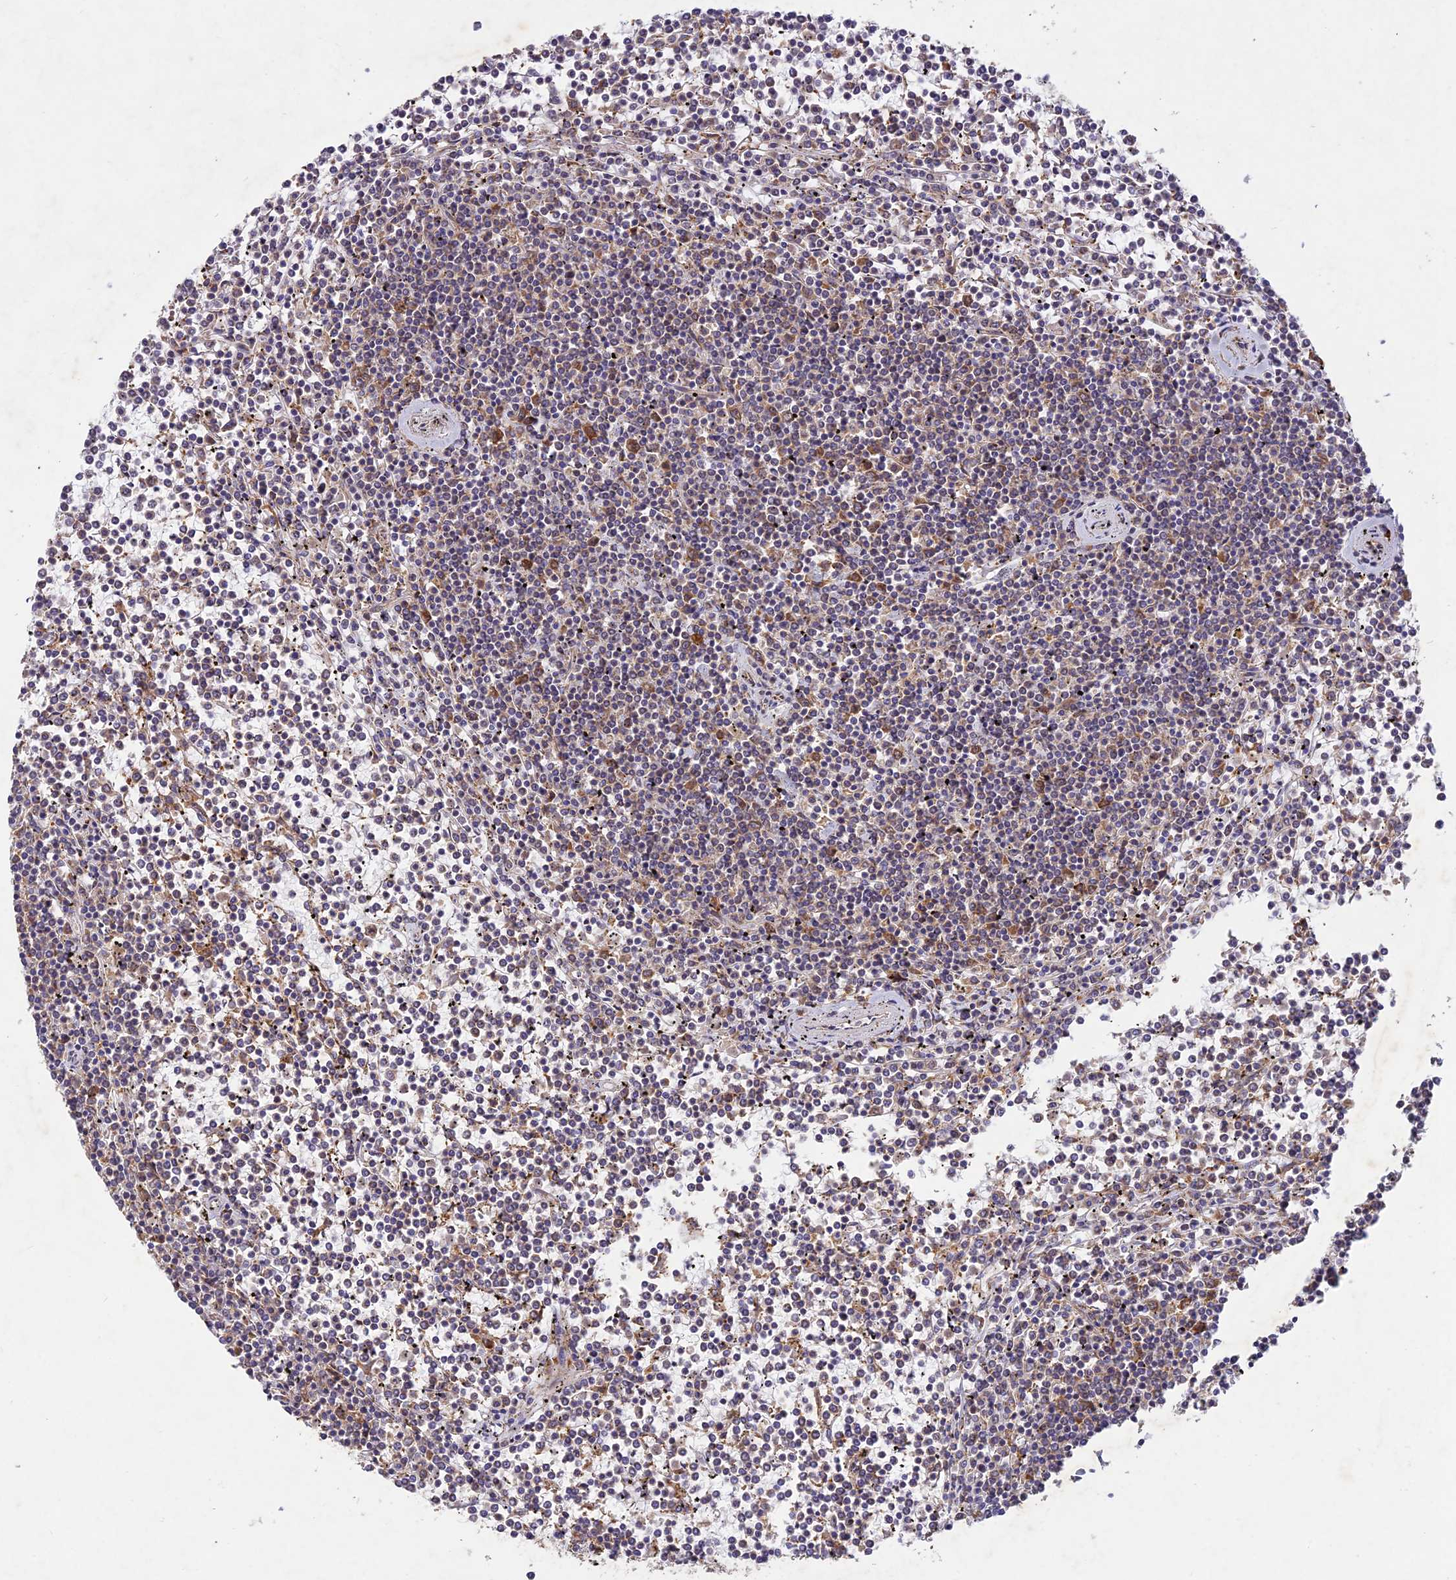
{"staining": {"intensity": "moderate", "quantity": "<25%", "location": "cytoplasmic/membranous"}, "tissue": "lymphoma", "cell_type": "Tumor cells", "image_type": "cancer", "snomed": [{"axis": "morphology", "description": "Malignant lymphoma, non-Hodgkin's type, Low grade"}, {"axis": "topography", "description": "Spleen"}], "caption": "Immunohistochemical staining of human lymphoma displays low levels of moderate cytoplasmic/membranous positivity in approximately <25% of tumor cells.", "gene": "NXNL2", "patient": {"sex": "female", "age": 19}}